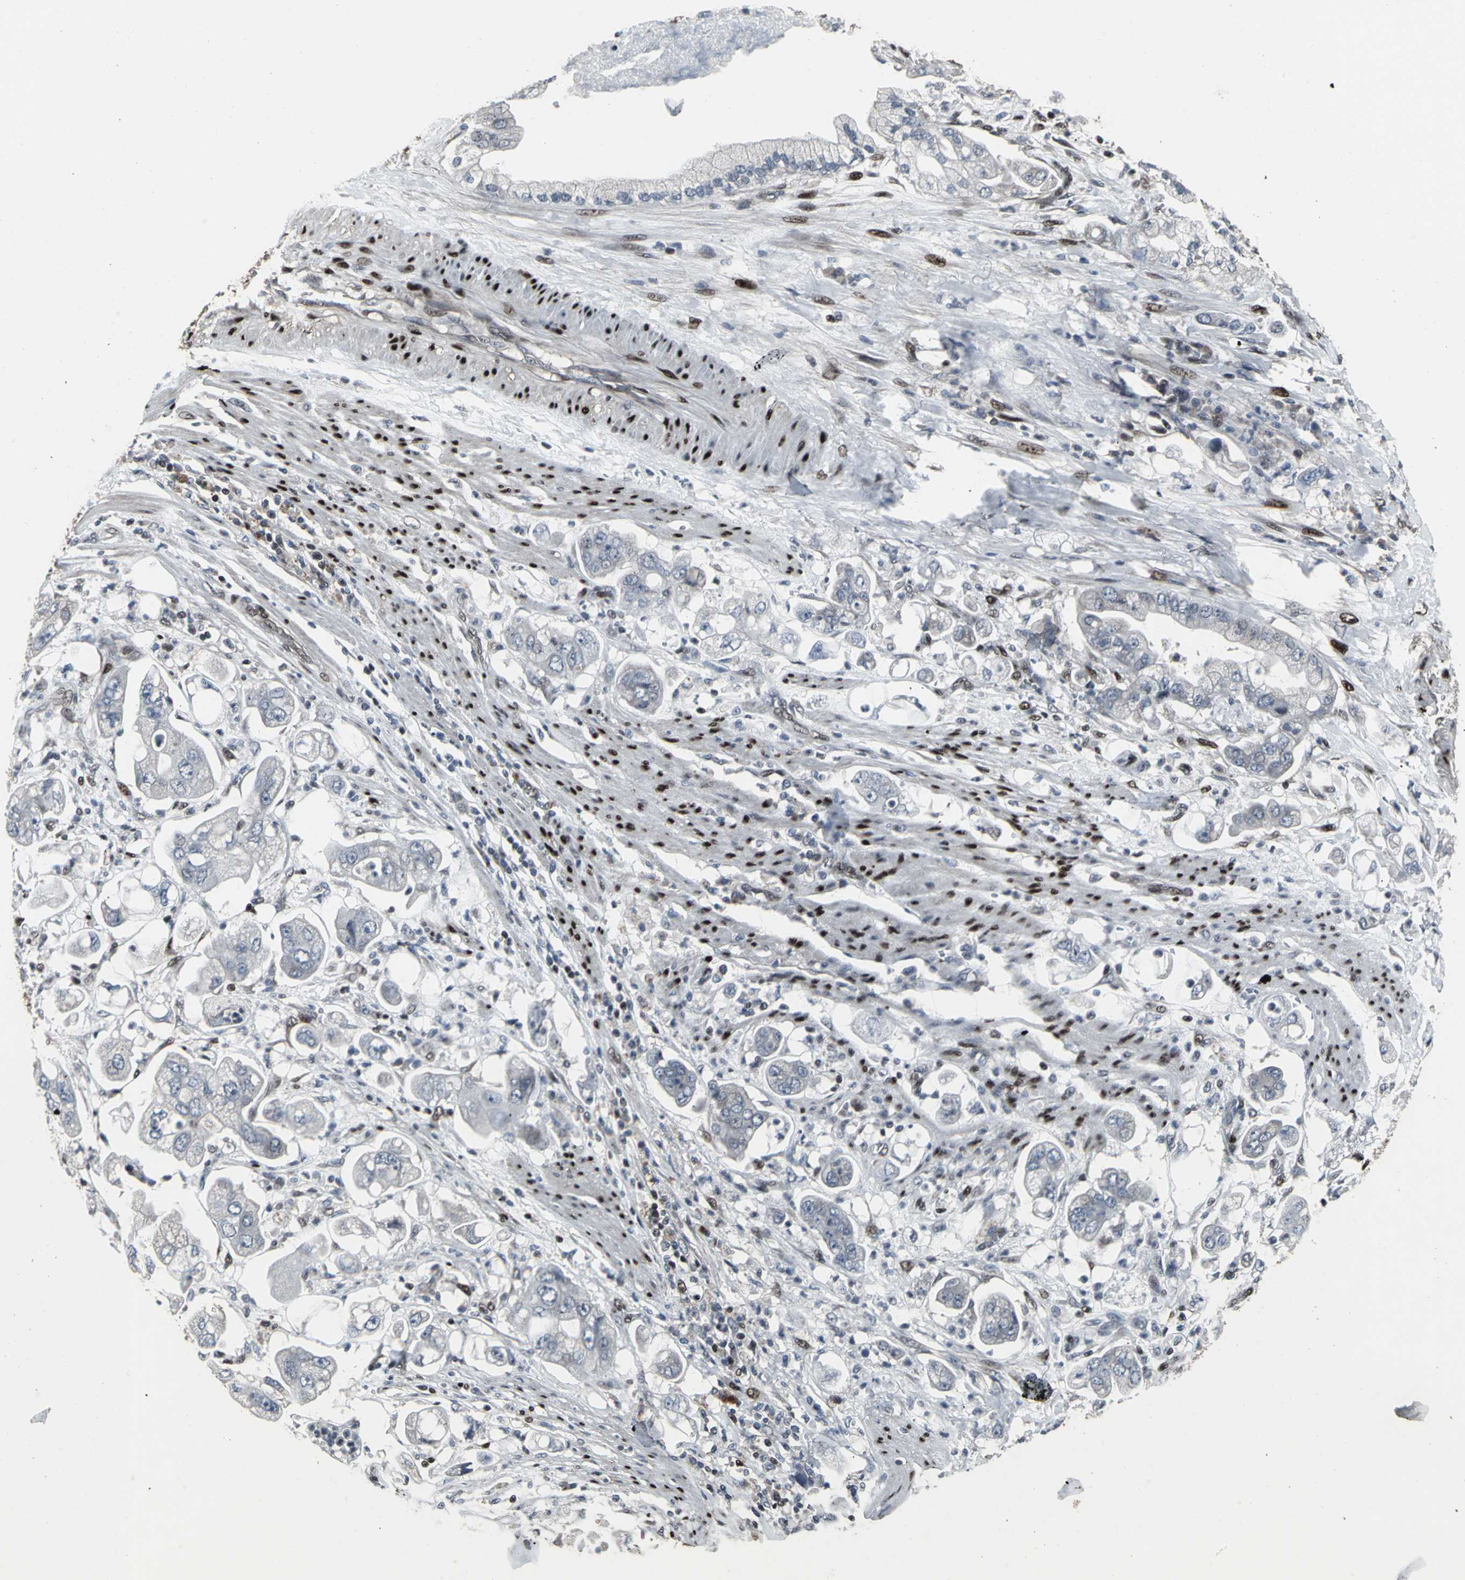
{"staining": {"intensity": "negative", "quantity": "none", "location": "none"}, "tissue": "stomach cancer", "cell_type": "Tumor cells", "image_type": "cancer", "snomed": [{"axis": "morphology", "description": "Adenocarcinoma, NOS"}, {"axis": "topography", "description": "Stomach"}], "caption": "Stomach cancer was stained to show a protein in brown. There is no significant staining in tumor cells.", "gene": "SRF", "patient": {"sex": "male", "age": 62}}